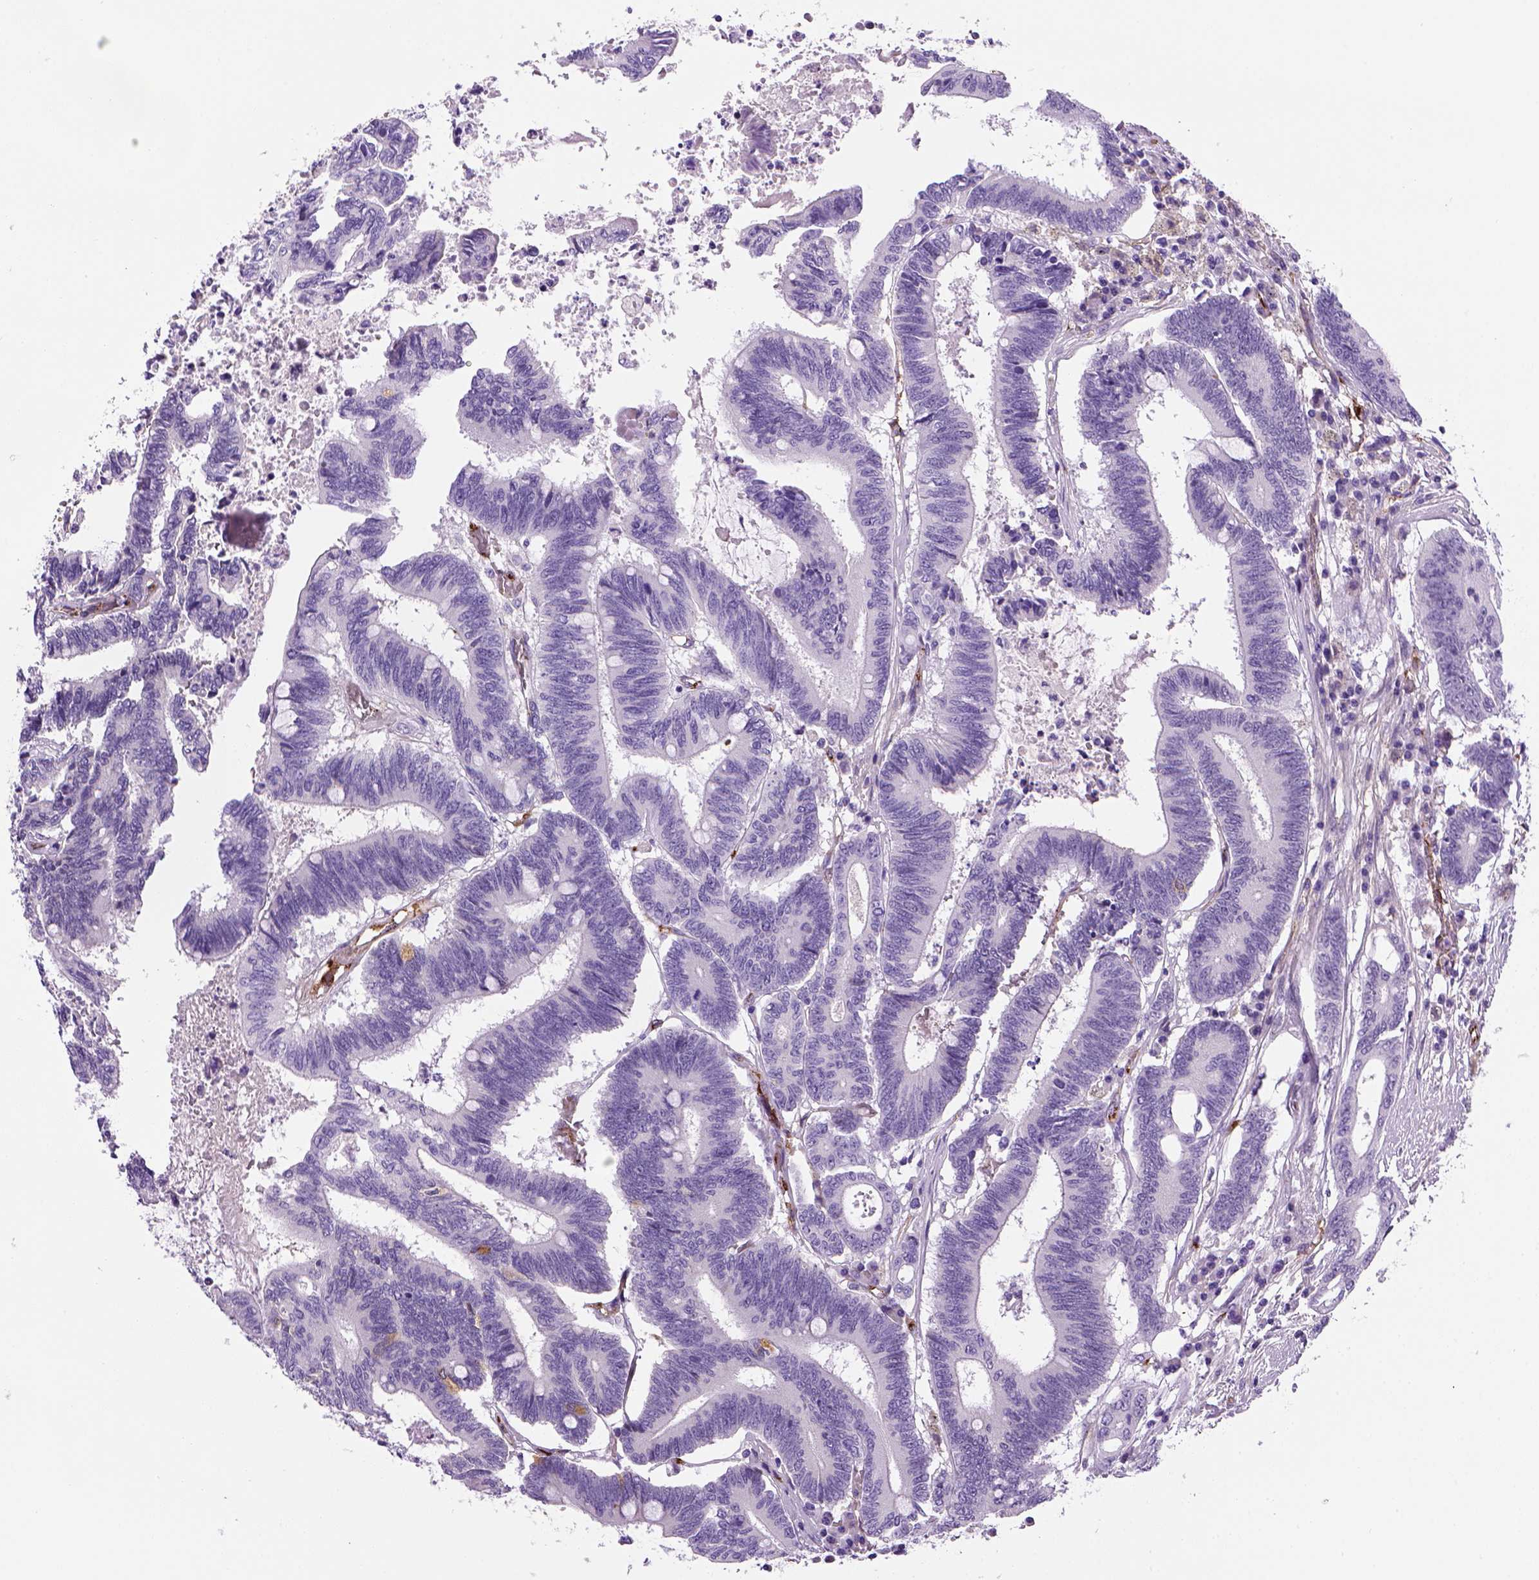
{"staining": {"intensity": "negative", "quantity": "none", "location": "none"}, "tissue": "colorectal cancer", "cell_type": "Tumor cells", "image_type": "cancer", "snomed": [{"axis": "morphology", "description": "Adenocarcinoma, NOS"}, {"axis": "topography", "description": "Rectum"}], "caption": "An IHC histopathology image of colorectal adenocarcinoma is shown. There is no staining in tumor cells of colorectal adenocarcinoma.", "gene": "VWF", "patient": {"sex": "male", "age": 54}}